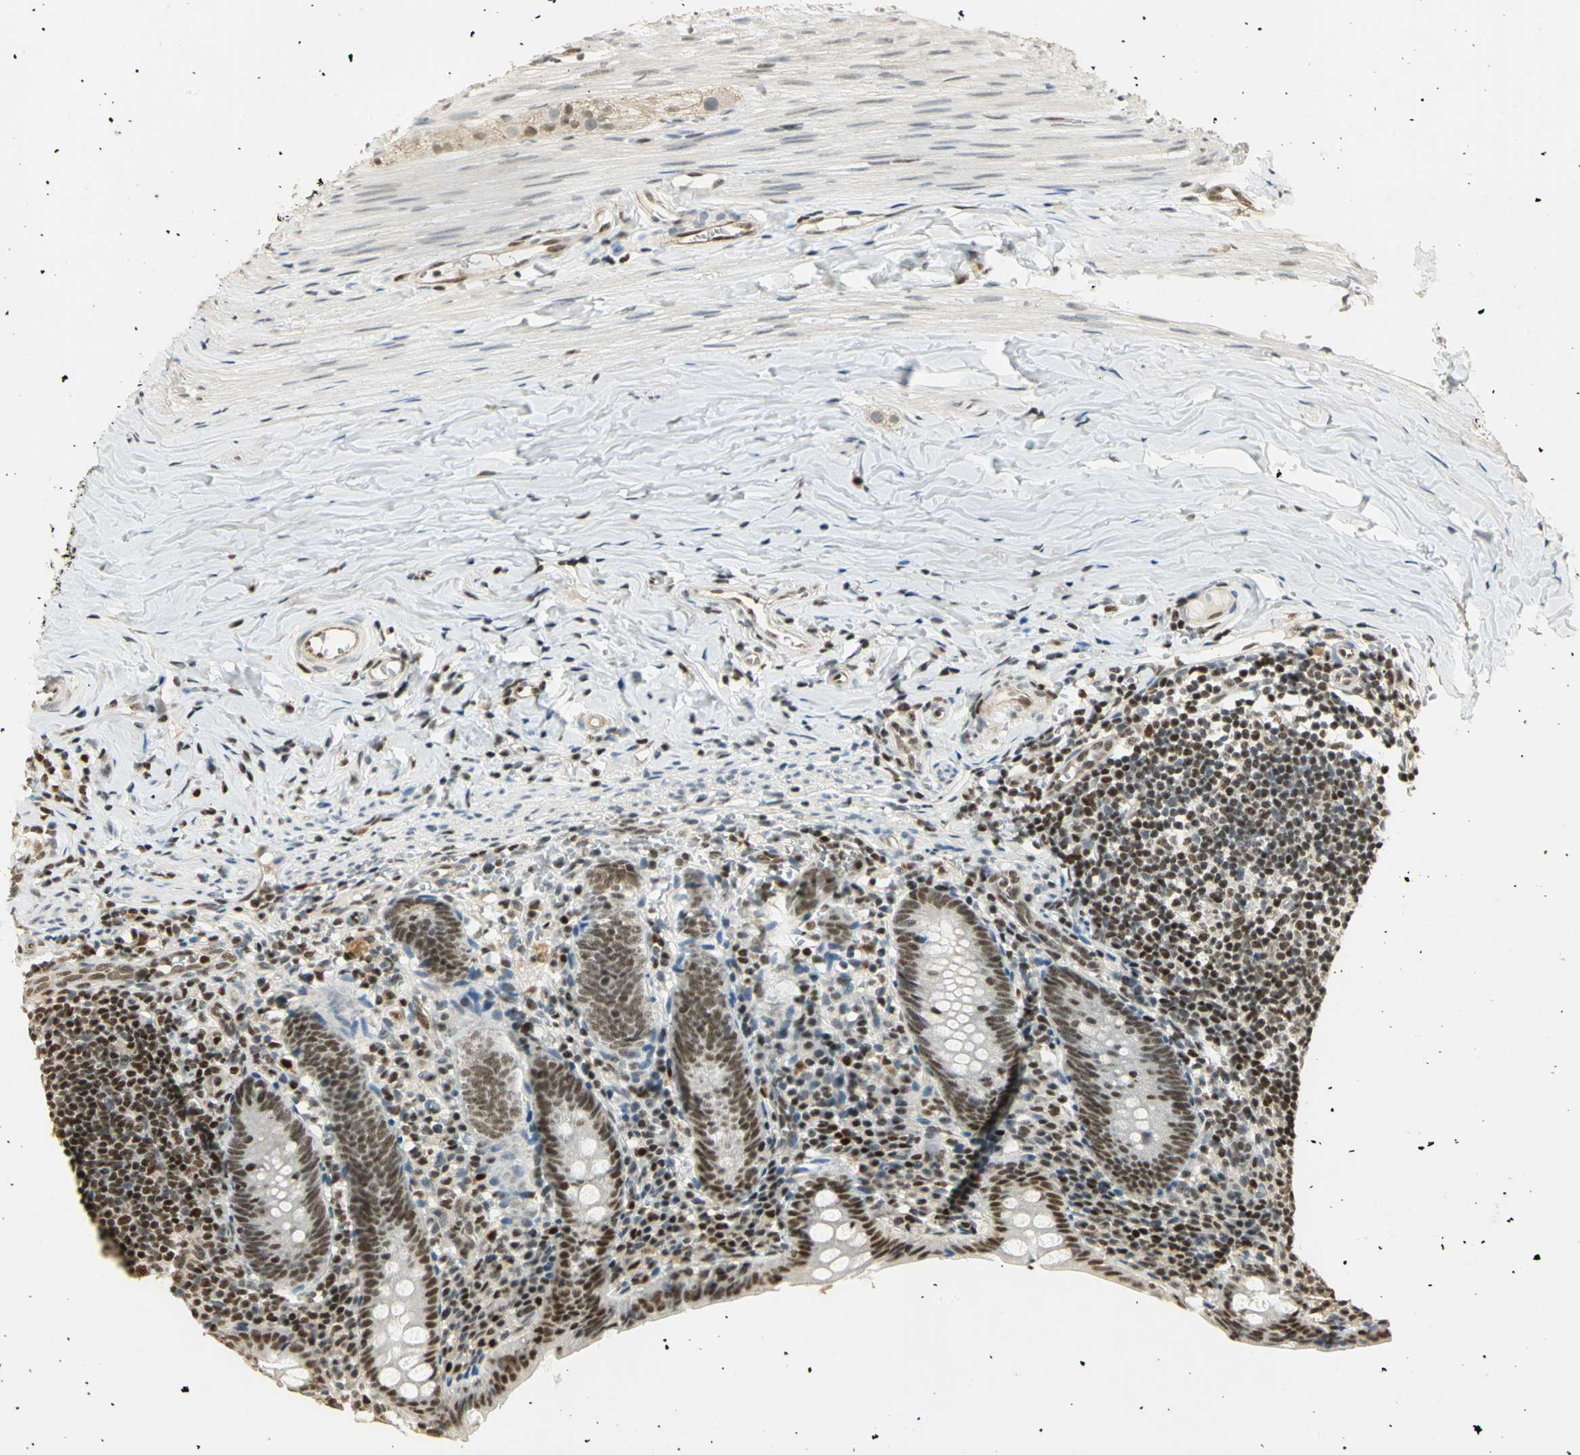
{"staining": {"intensity": "moderate", "quantity": ">75%", "location": "nuclear"}, "tissue": "appendix", "cell_type": "Glandular cells", "image_type": "normal", "snomed": [{"axis": "morphology", "description": "Normal tissue, NOS"}, {"axis": "topography", "description": "Appendix"}], "caption": "Immunohistochemistry (IHC) (DAB (3,3'-diaminobenzidine)) staining of normal appendix reveals moderate nuclear protein staining in approximately >75% of glandular cells. (Brightfield microscopy of DAB IHC at high magnification).", "gene": "ELF1", "patient": {"sex": "female", "age": 10}}